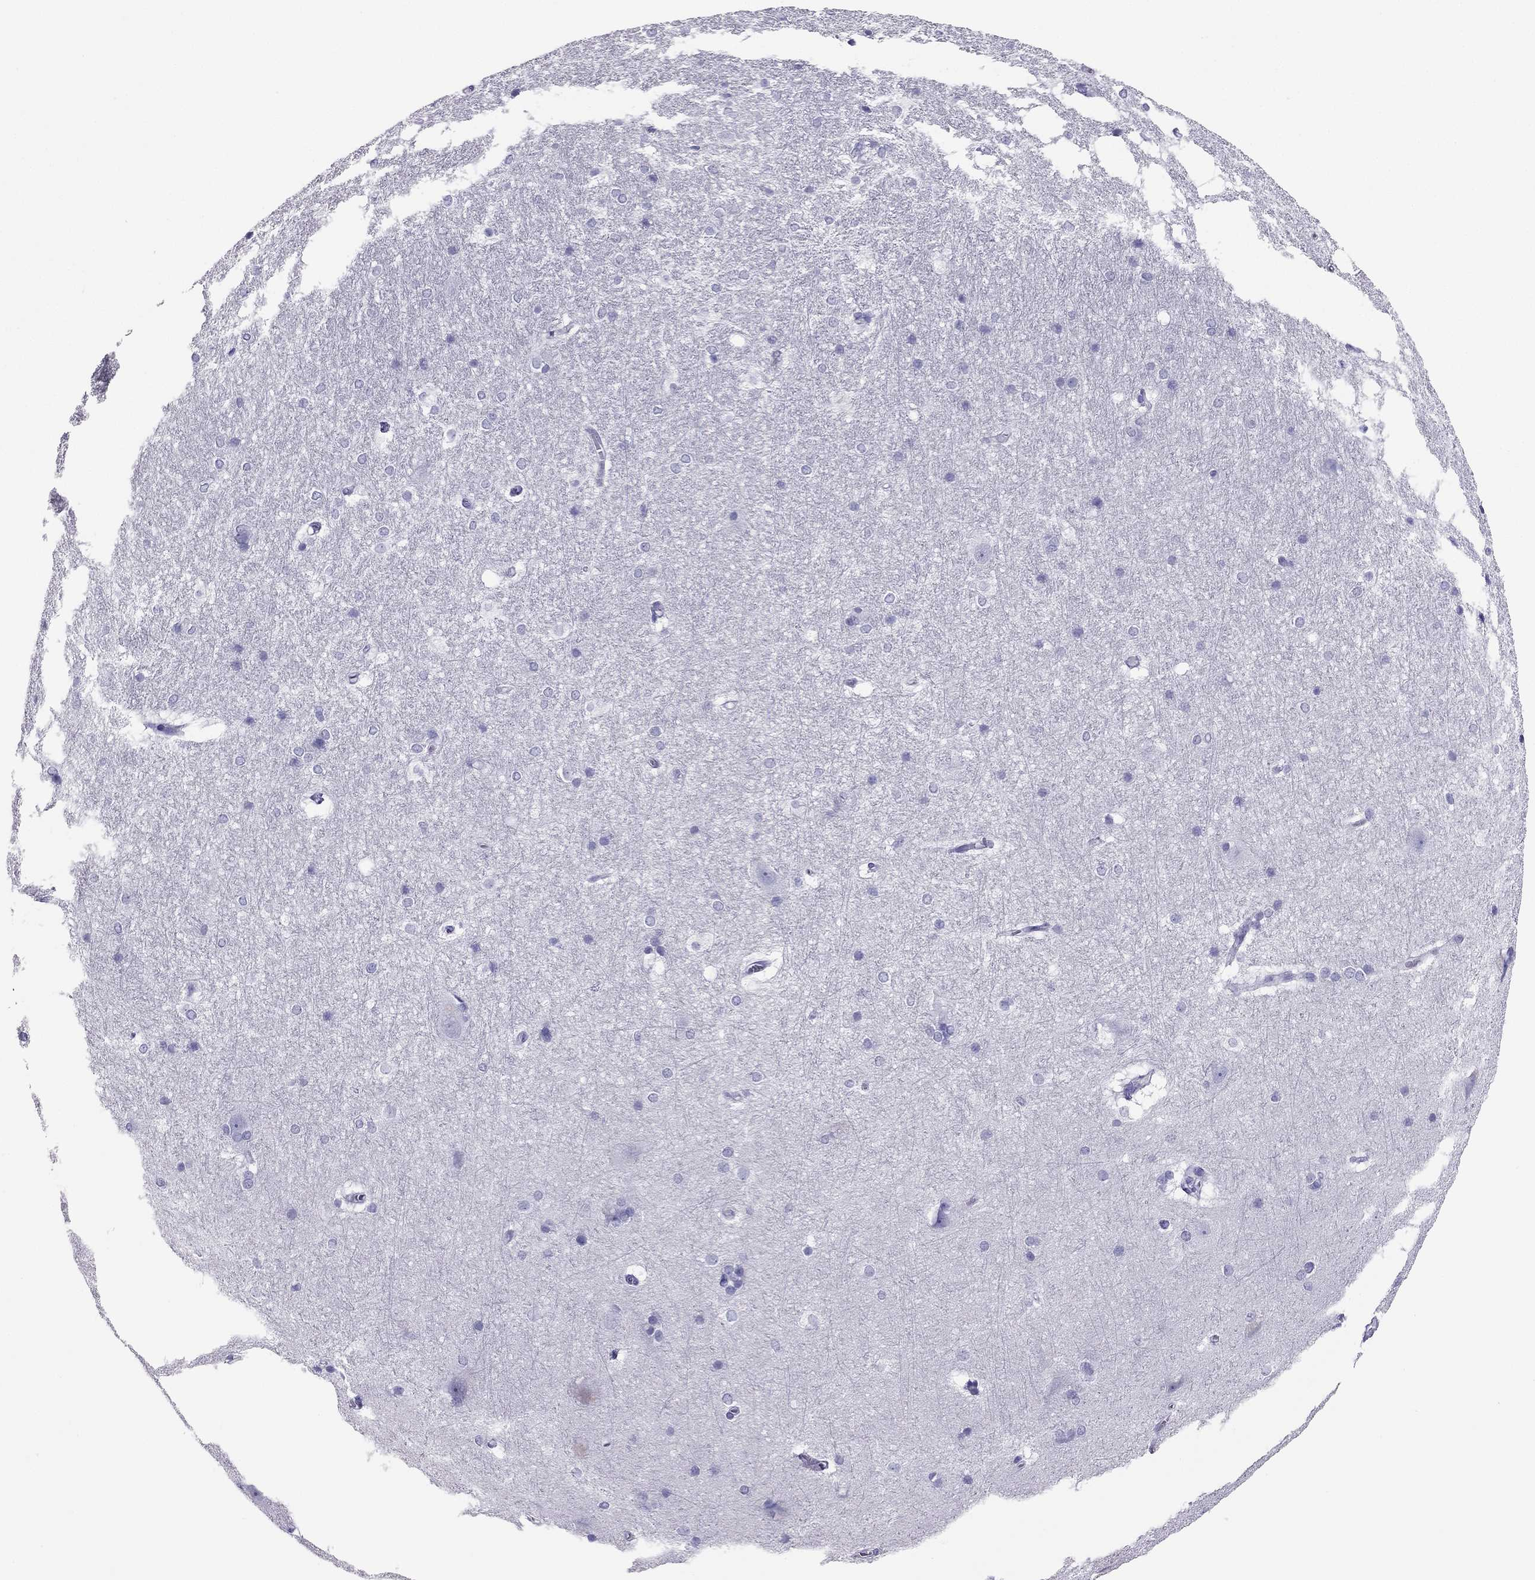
{"staining": {"intensity": "negative", "quantity": "none", "location": "none"}, "tissue": "hippocampus", "cell_type": "Glial cells", "image_type": "normal", "snomed": [{"axis": "morphology", "description": "Normal tissue, NOS"}, {"axis": "topography", "description": "Cerebral cortex"}, {"axis": "topography", "description": "Hippocampus"}], "caption": "IHC histopathology image of unremarkable hippocampus stained for a protein (brown), which reveals no positivity in glial cells.", "gene": "PDE6A", "patient": {"sex": "female", "age": 19}}